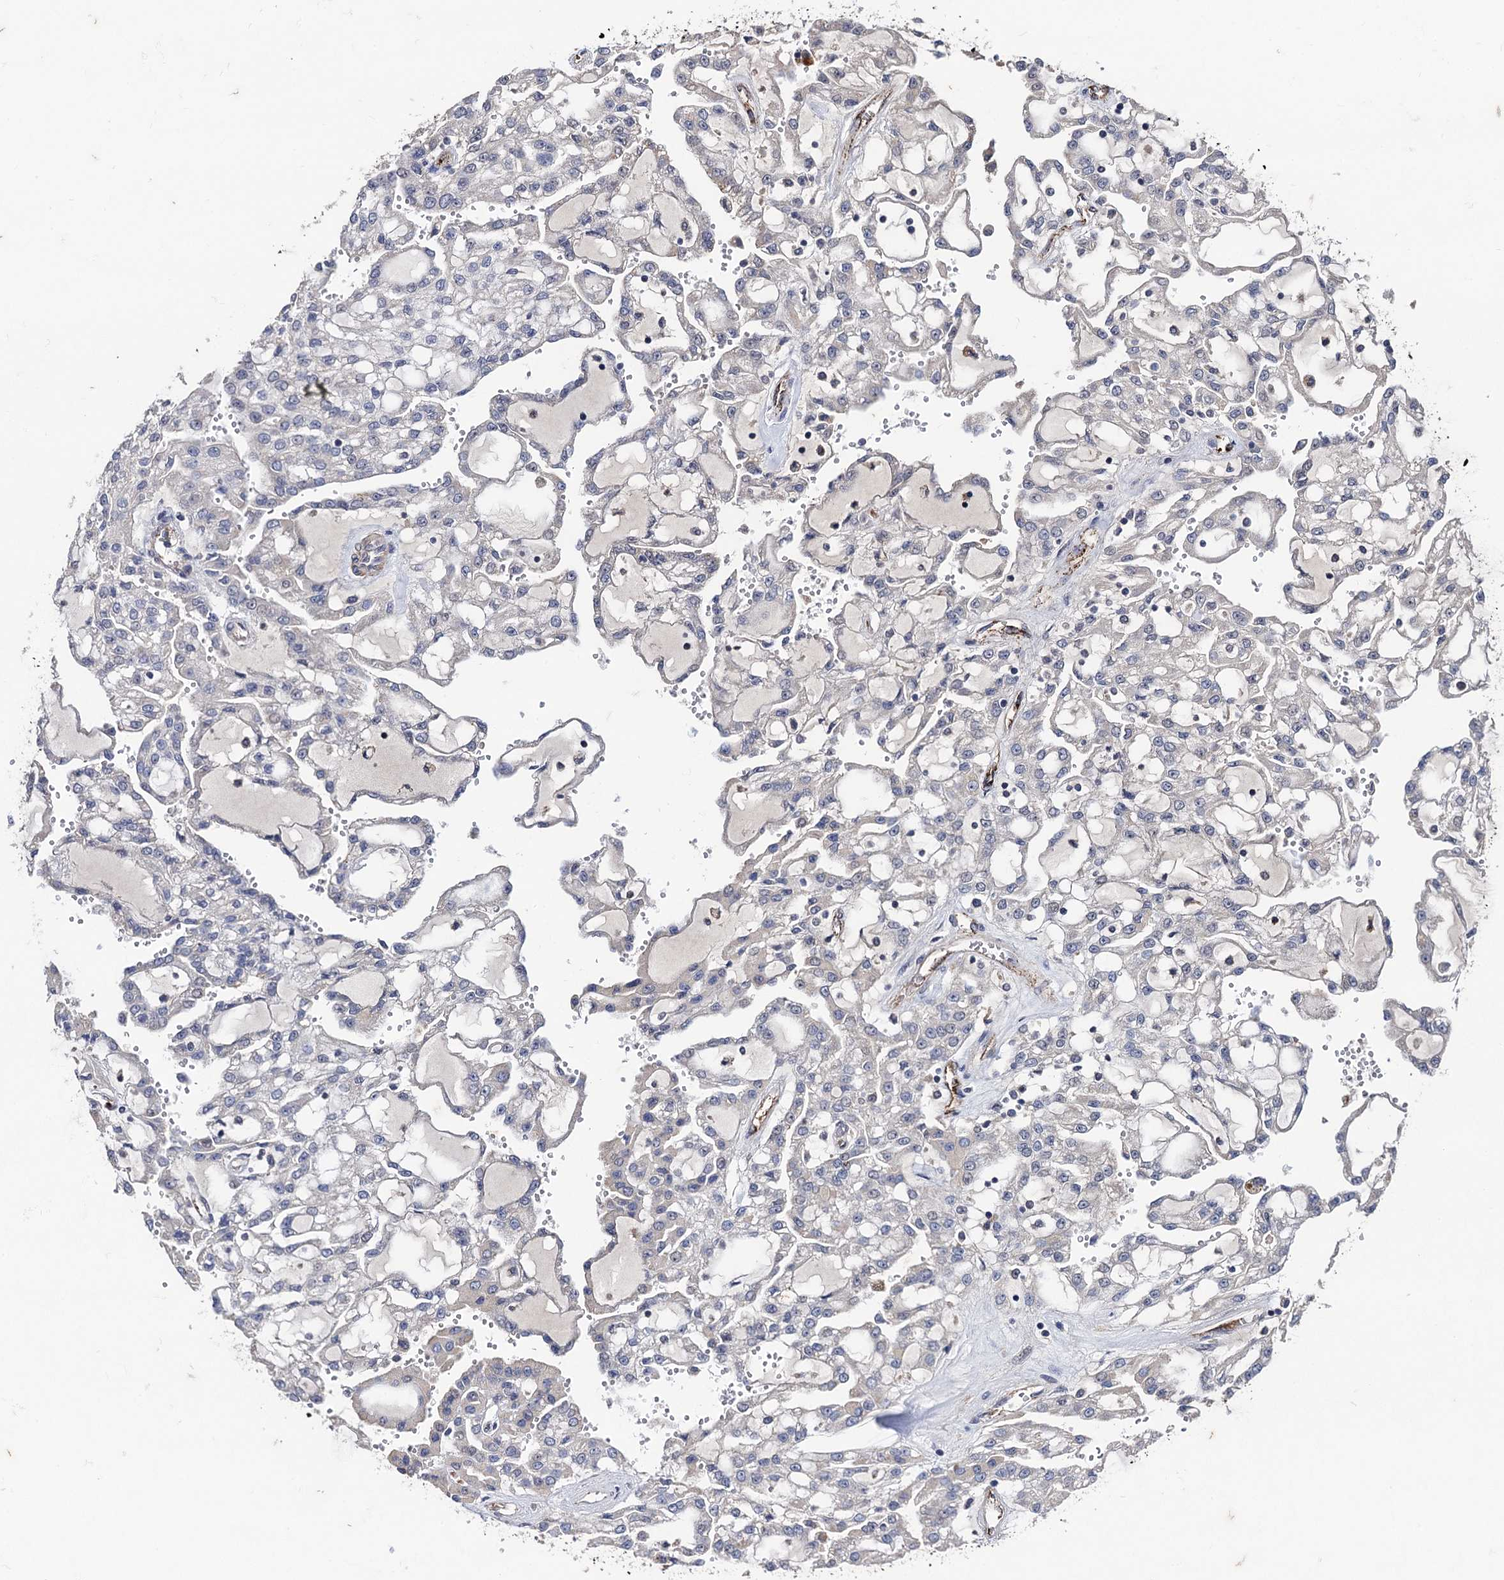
{"staining": {"intensity": "negative", "quantity": "none", "location": "none"}, "tissue": "renal cancer", "cell_type": "Tumor cells", "image_type": "cancer", "snomed": [{"axis": "morphology", "description": "Adenocarcinoma, NOS"}, {"axis": "topography", "description": "Kidney"}], "caption": "Tumor cells are negative for brown protein staining in renal cancer (adenocarcinoma).", "gene": "PPTC7", "patient": {"sex": "male", "age": 63}}